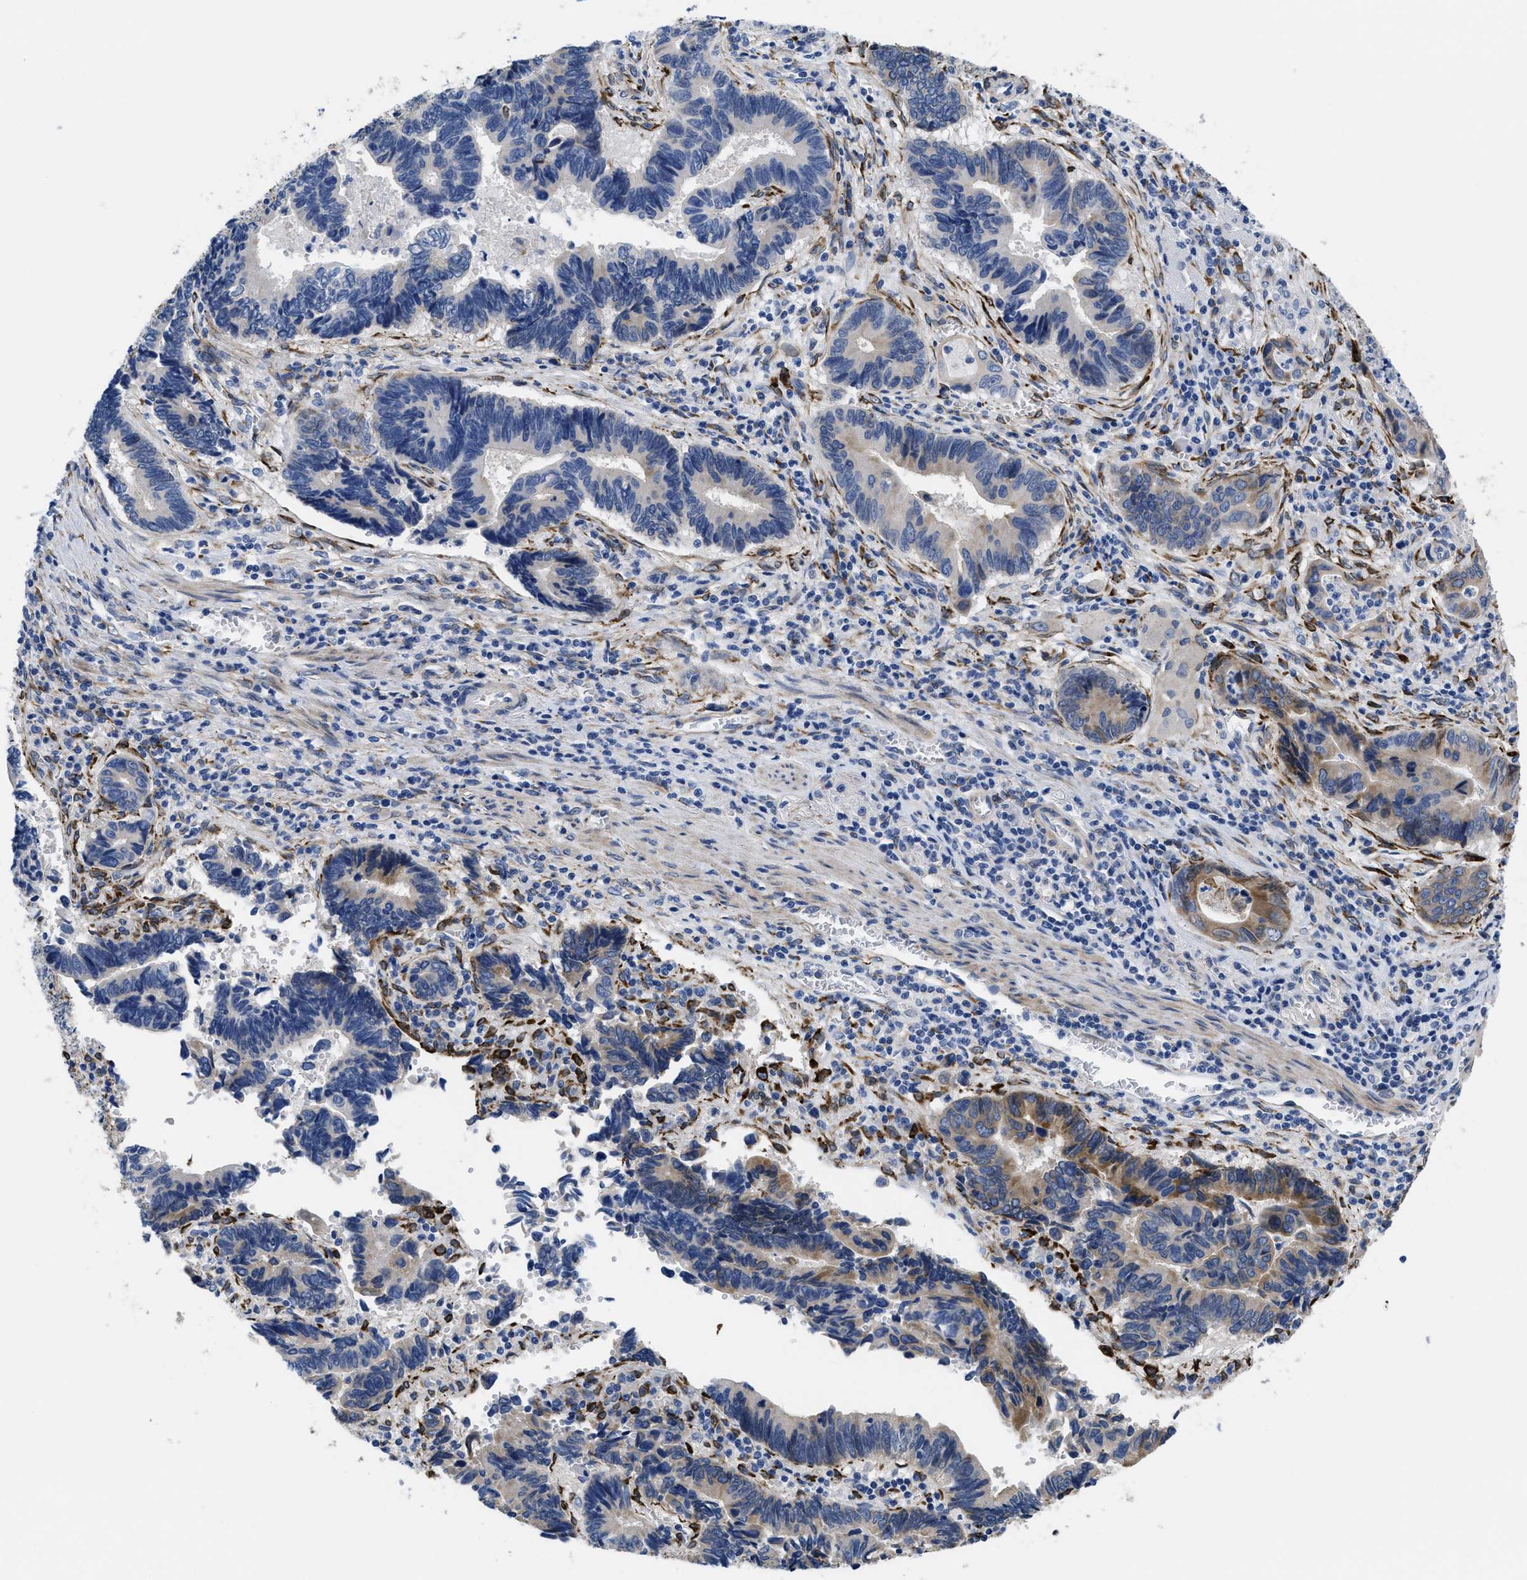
{"staining": {"intensity": "moderate", "quantity": "<25%", "location": "cytoplasmic/membranous"}, "tissue": "pancreatic cancer", "cell_type": "Tumor cells", "image_type": "cancer", "snomed": [{"axis": "morphology", "description": "Adenocarcinoma, NOS"}, {"axis": "topography", "description": "Pancreas"}], "caption": "Tumor cells show moderate cytoplasmic/membranous positivity in approximately <25% of cells in adenocarcinoma (pancreatic). (brown staining indicates protein expression, while blue staining denotes nuclei).", "gene": "SQLE", "patient": {"sex": "female", "age": 70}}